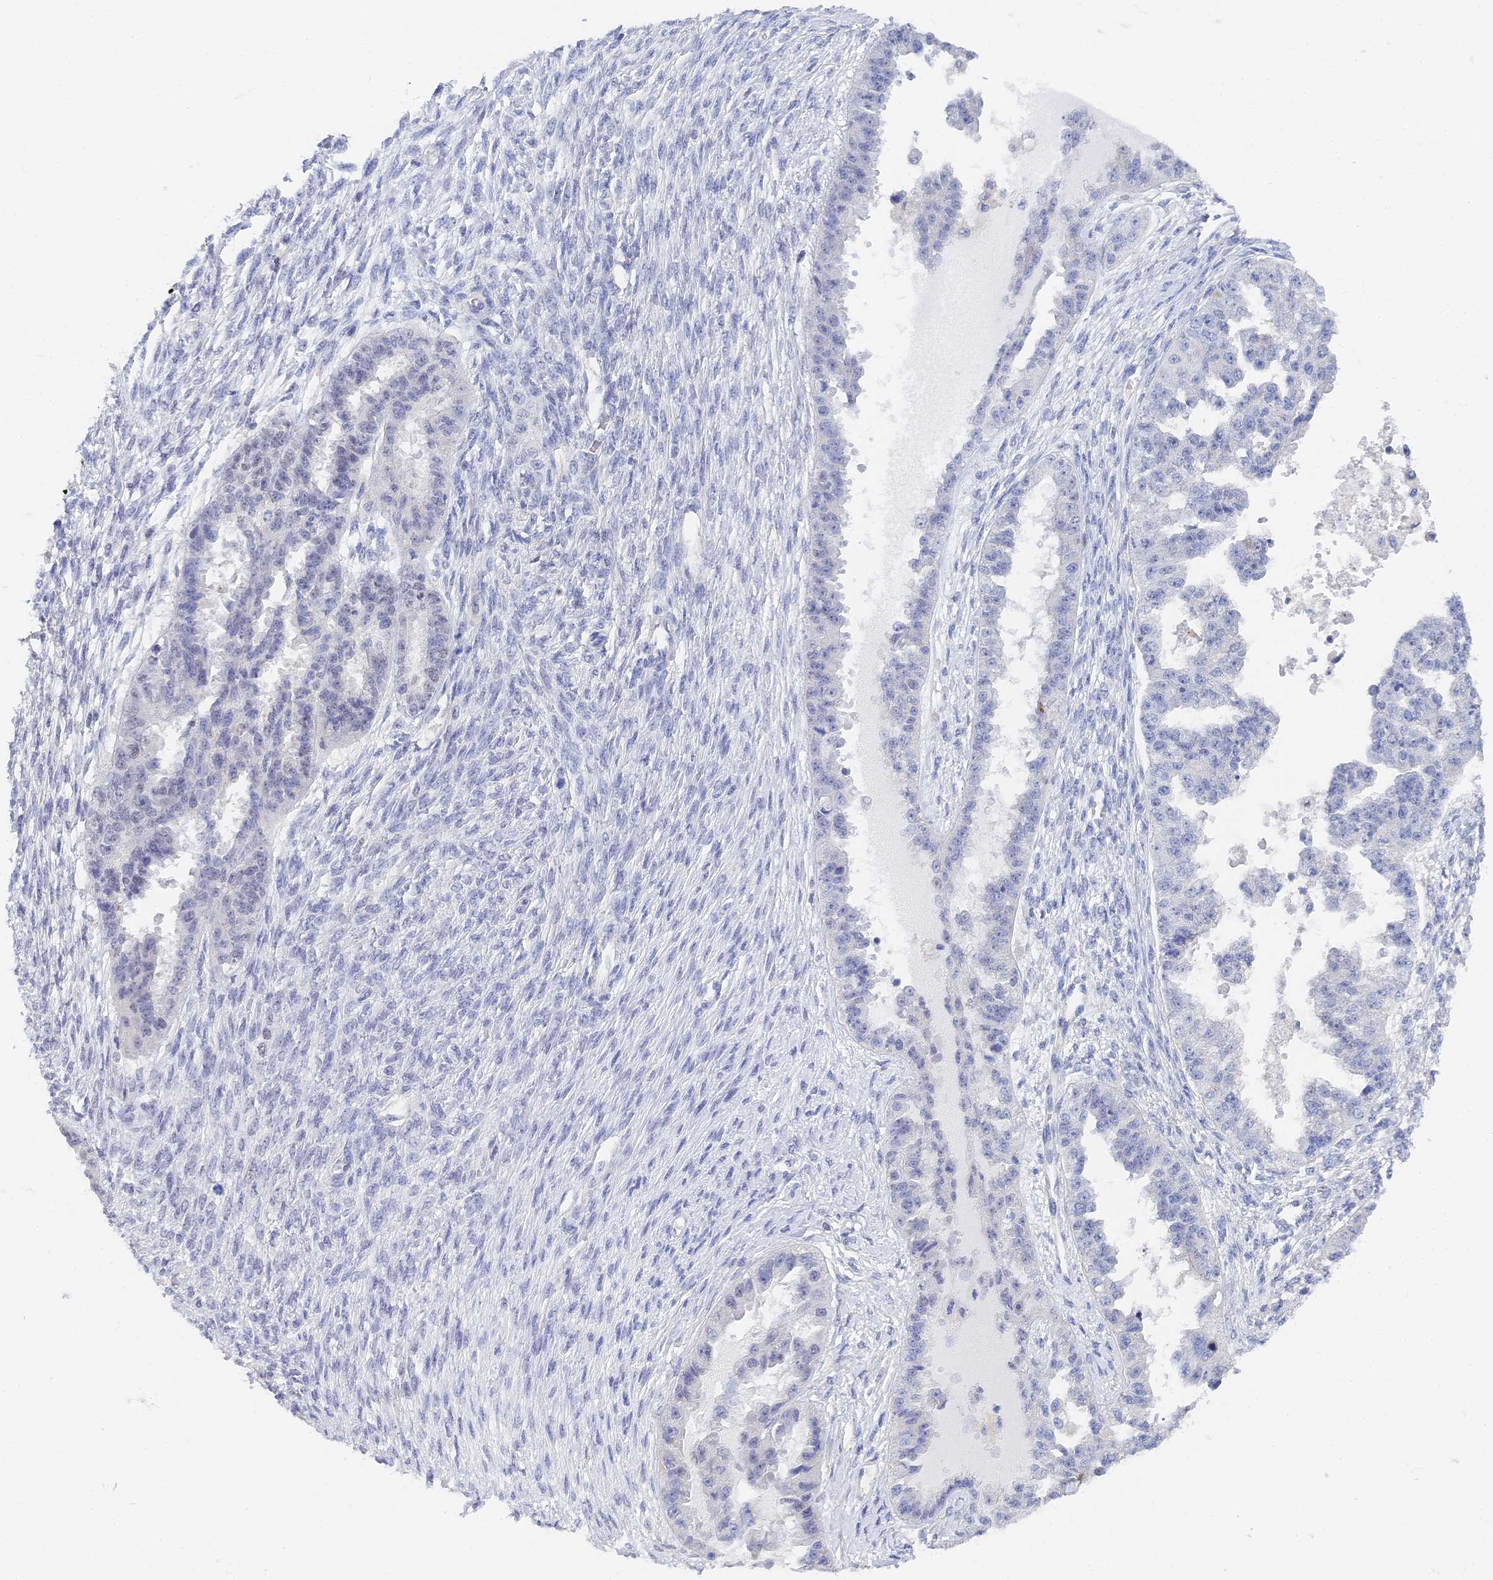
{"staining": {"intensity": "negative", "quantity": "none", "location": "none"}, "tissue": "ovarian cancer", "cell_type": "Tumor cells", "image_type": "cancer", "snomed": [{"axis": "morphology", "description": "Cystadenocarcinoma, serous, NOS"}, {"axis": "topography", "description": "Ovary"}], "caption": "IHC of serous cystadenocarcinoma (ovarian) displays no positivity in tumor cells.", "gene": "MCM2", "patient": {"sex": "female", "age": 58}}